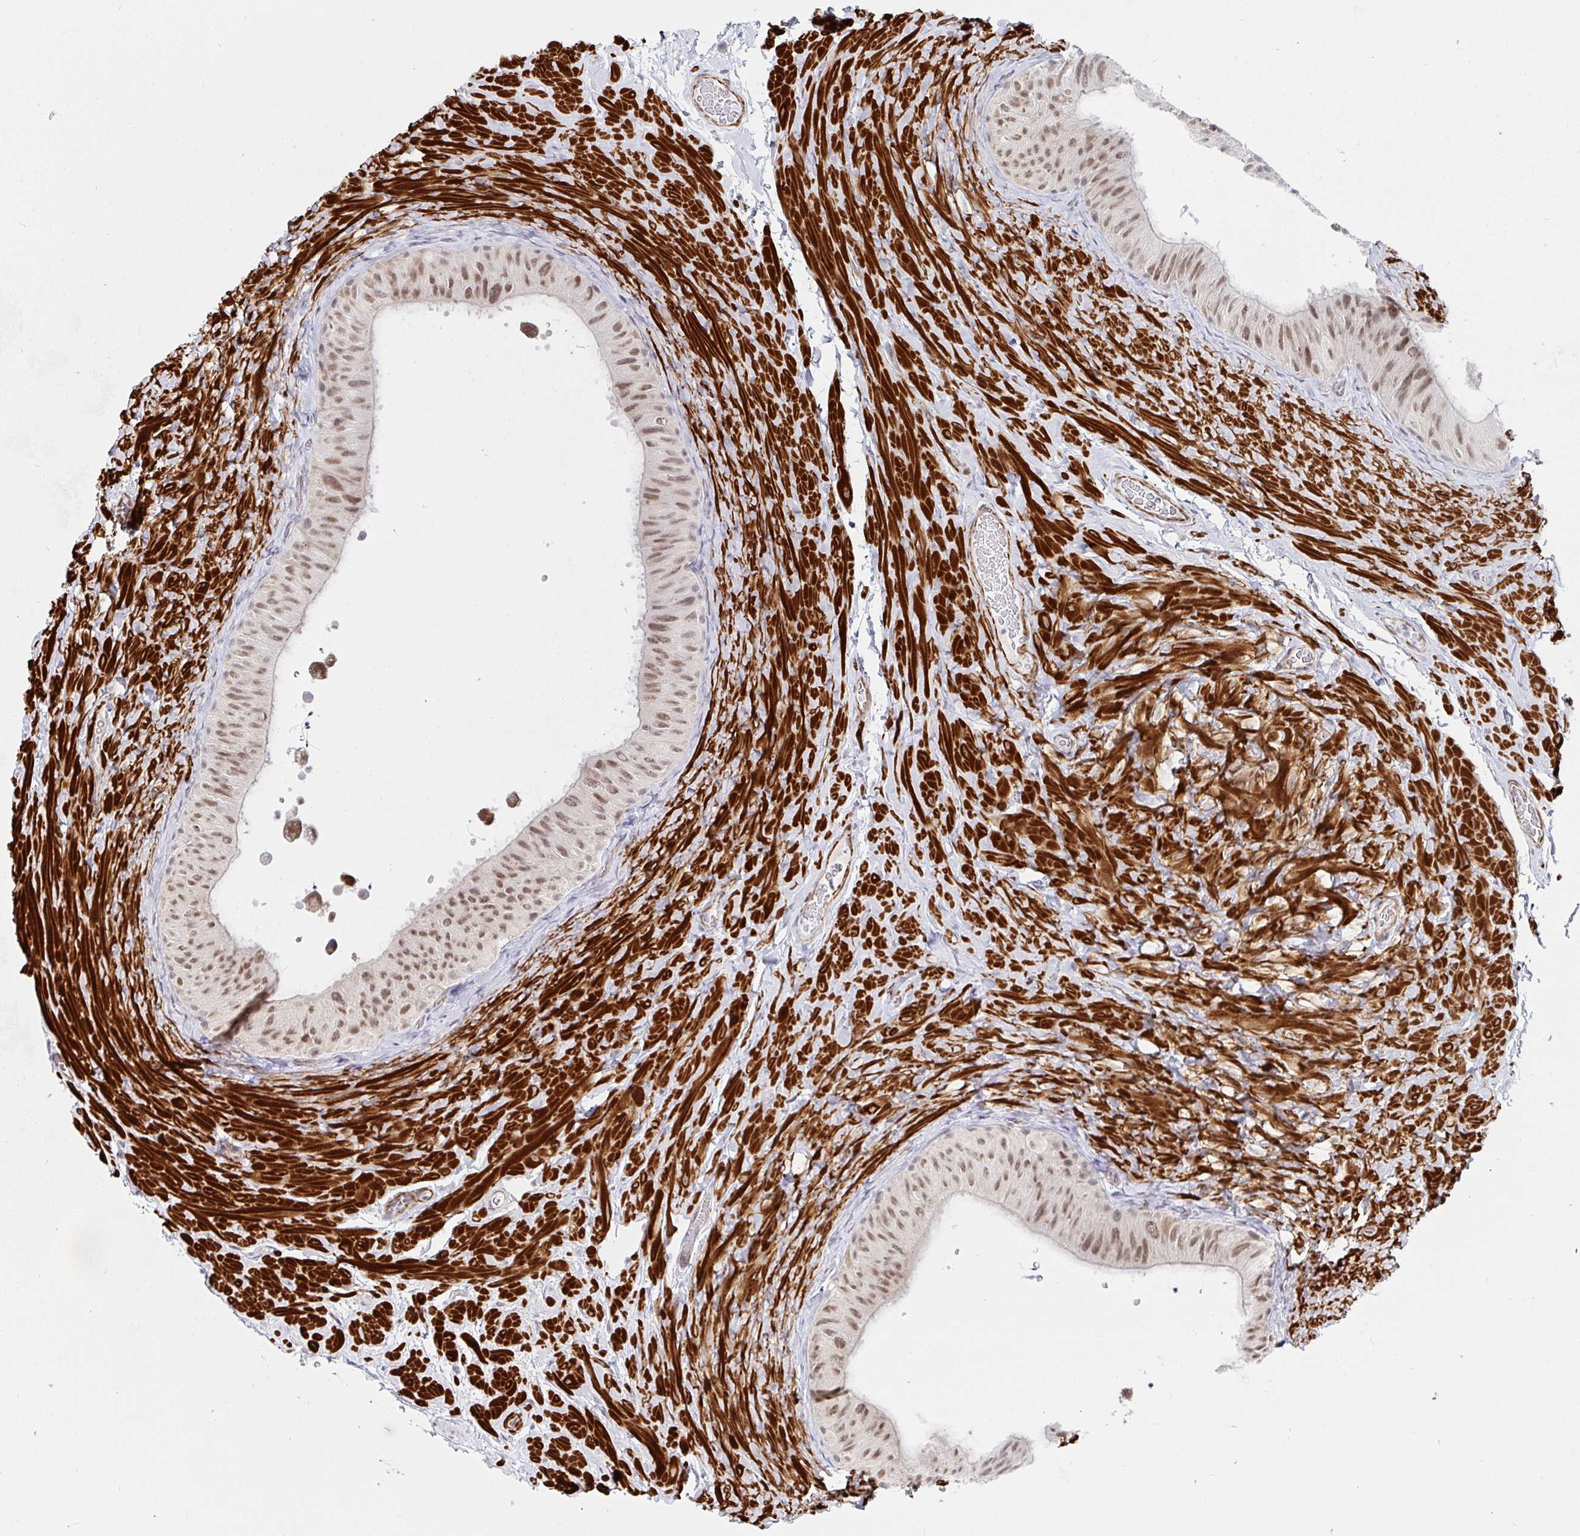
{"staining": {"intensity": "weak", "quantity": ">75%", "location": "nuclear"}, "tissue": "epididymis", "cell_type": "Glandular cells", "image_type": "normal", "snomed": [{"axis": "morphology", "description": "Normal tissue, NOS"}, {"axis": "topography", "description": "Epididymis, spermatic cord, NOS"}, {"axis": "topography", "description": "Epididymis"}], "caption": "Epididymis stained for a protein (brown) displays weak nuclear positive staining in about >75% of glandular cells.", "gene": "GINS2", "patient": {"sex": "male", "age": 31}}